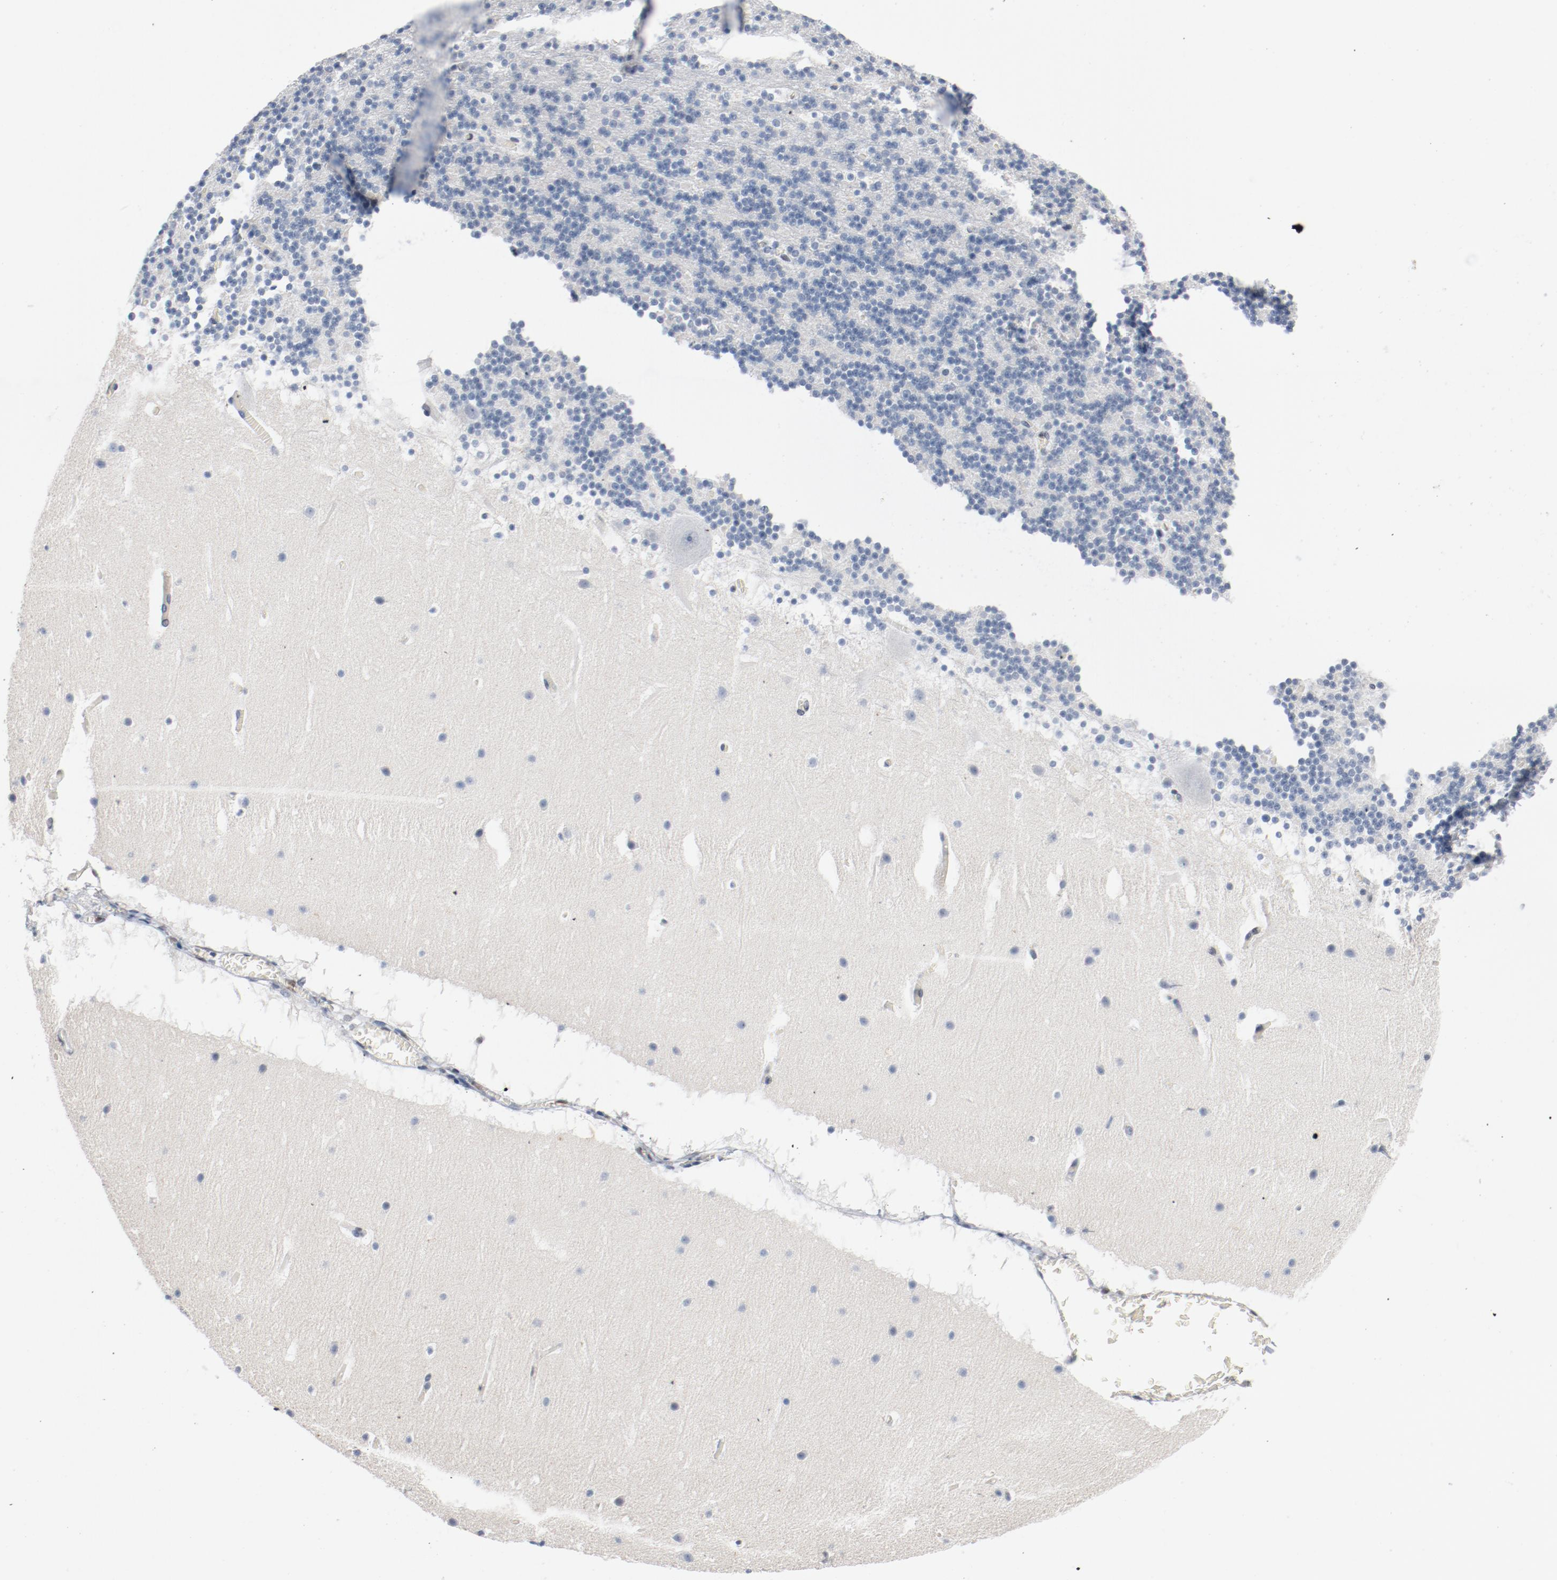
{"staining": {"intensity": "negative", "quantity": "none", "location": "none"}, "tissue": "cerebellum", "cell_type": "Cells in granular layer", "image_type": "normal", "snomed": [{"axis": "morphology", "description": "Normal tissue, NOS"}, {"axis": "topography", "description": "Cerebellum"}], "caption": "An immunohistochemistry (IHC) micrograph of normal cerebellum is shown. There is no staining in cells in granular layer of cerebellum.", "gene": "ENSG00000285708", "patient": {"sex": "male", "age": 45}}